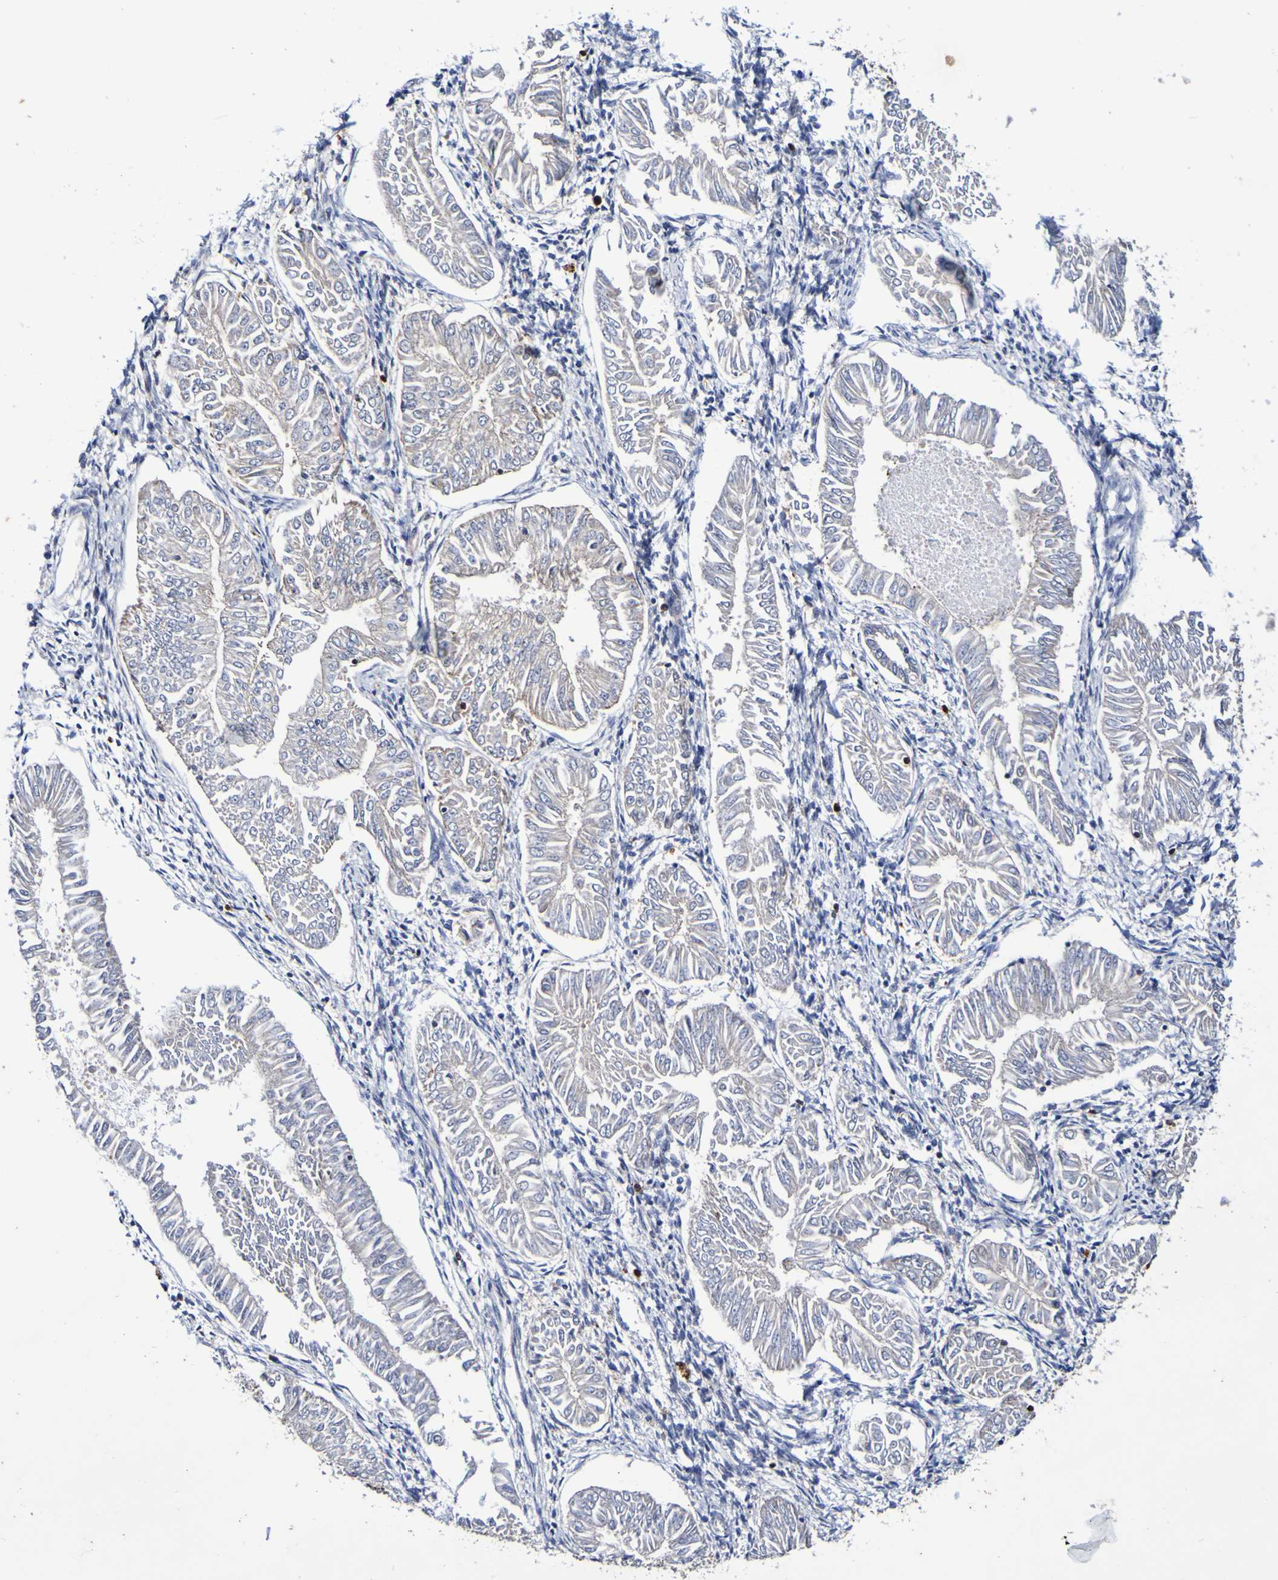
{"staining": {"intensity": "weak", "quantity": "25%-75%", "location": "cytoplasmic/membranous"}, "tissue": "endometrial cancer", "cell_type": "Tumor cells", "image_type": "cancer", "snomed": [{"axis": "morphology", "description": "Adenocarcinoma, NOS"}, {"axis": "topography", "description": "Endometrium"}], "caption": "Weak cytoplasmic/membranous positivity for a protein is appreciated in about 25%-75% of tumor cells of adenocarcinoma (endometrial) using IHC.", "gene": "GJB1", "patient": {"sex": "female", "age": 53}}